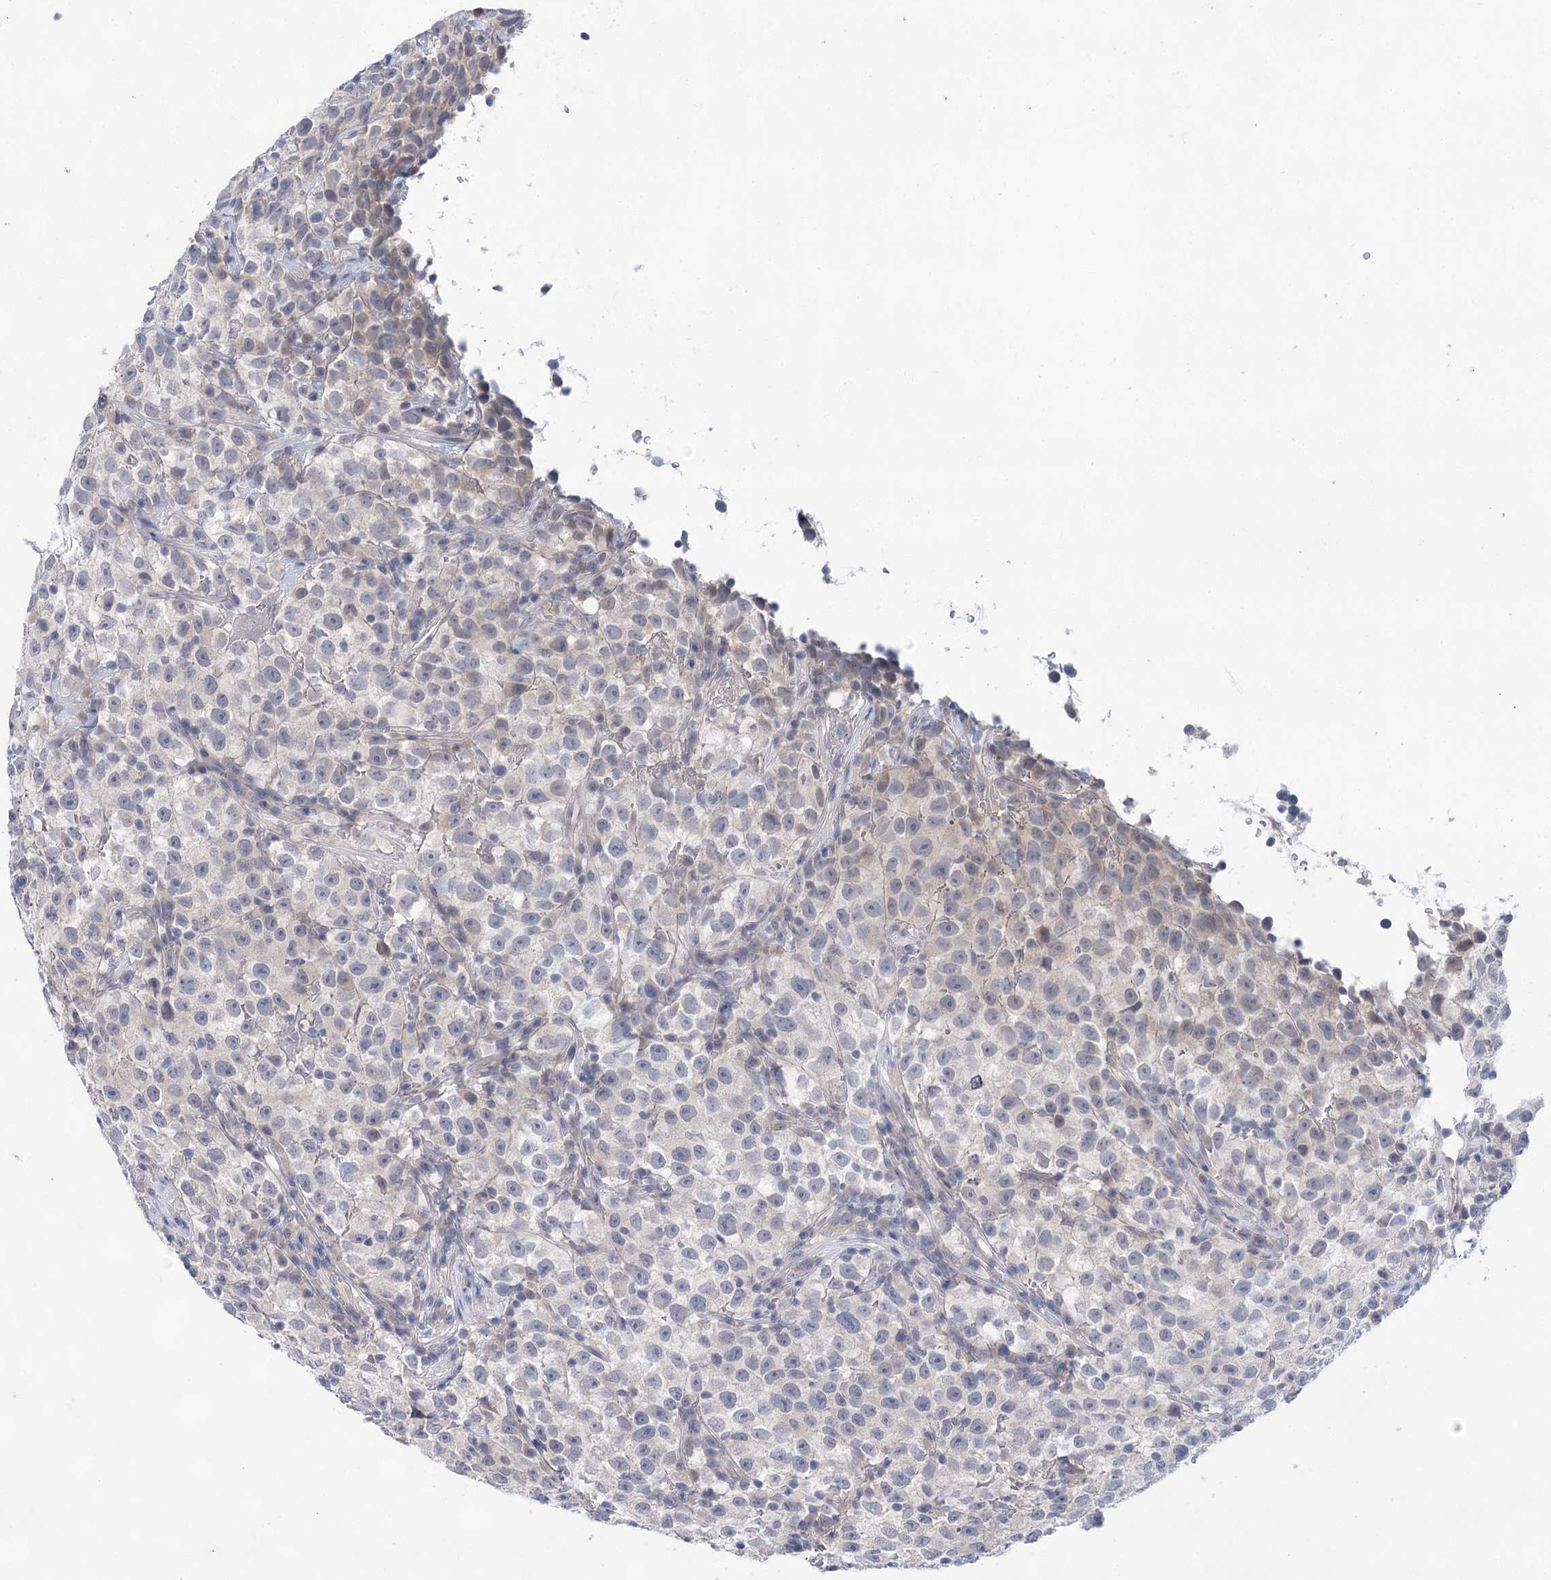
{"staining": {"intensity": "negative", "quantity": "none", "location": "none"}, "tissue": "testis cancer", "cell_type": "Tumor cells", "image_type": "cancer", "snomed": [{"axis": "morphology", "description": "Seminoma, NOS"}, {"axis": "topography", "description": "Testis"}], "caption": "Testis cancer was stained to show a protein in brown. There is no significant positivity in tumor cells. Brightfield microscopy of IHC stained with DAB (3,3'-diaminobenzidine) (brown) and hematoxylin (blue), captured at high magnification.", "gene": "LALBA", "patient": {"sex": "male", "age": 22}}